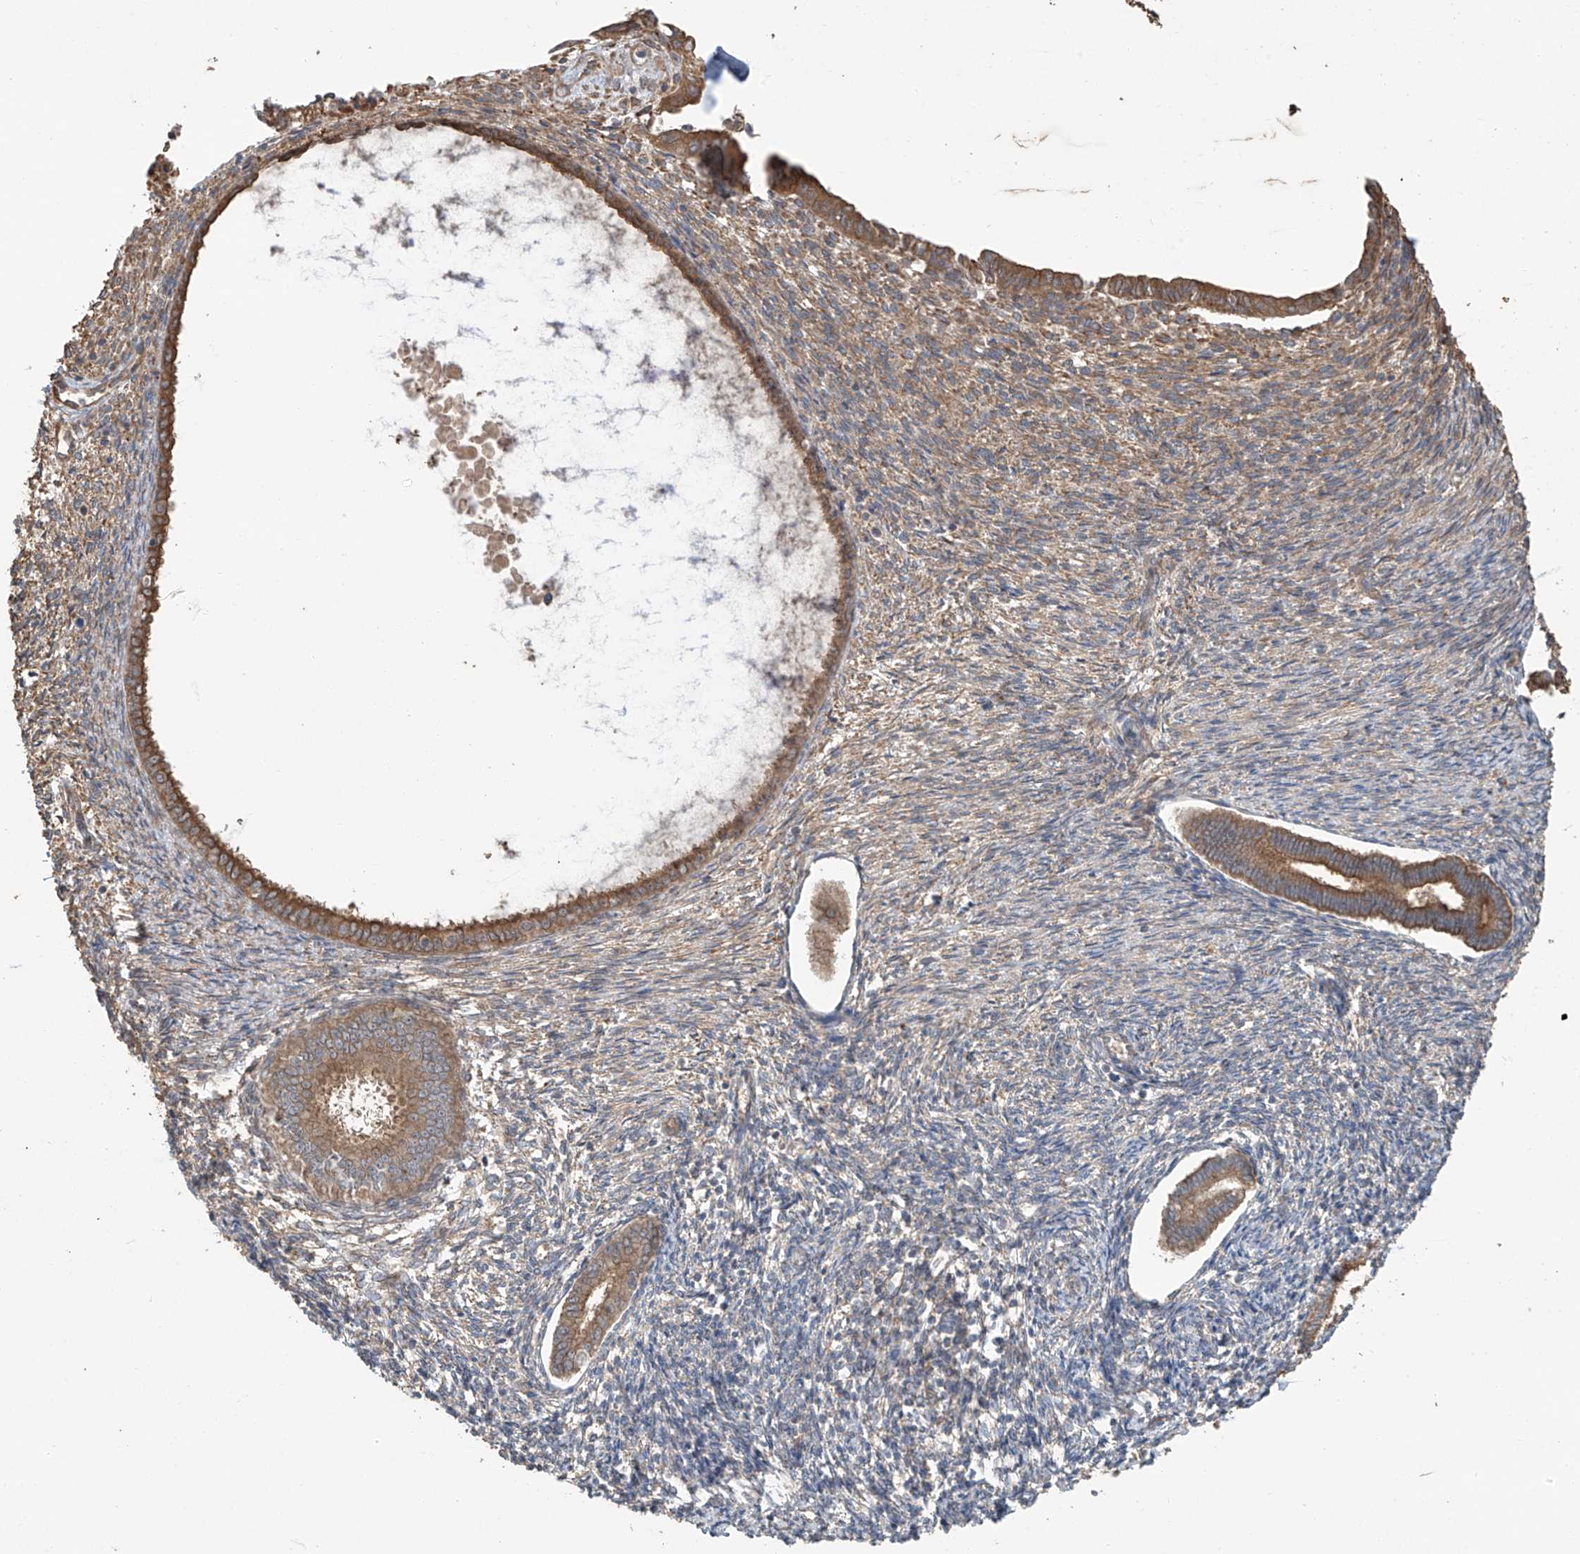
{"staining": {"intensity": "moderate", "quantity": "<25%", "location": "cytoplasmic/membranous"}, "tissue": "endometrium", "cell_type": "Cells in endometrial stroma", "image_type": "normal", "snomed": [{"axis": "morphology", "description": "Normal tissue, NOS"}, {"axis": "topography", "description": "Endometrium"}], "caption": "The micrograph shows immunohistochemical staining of normal endometrium. There is moderate cytoplasmic/membranous expression is appreciated in approximately <25% of cells in endometrial stroma. The protein is stained brown, and the nuclei are stained in blue (DAB (3,3'-diaminobenzidine) IHC with brightfield microscopy, high magnification).", "gene": "AGBL5", "patient": {"sex": "female", "age": 56}}